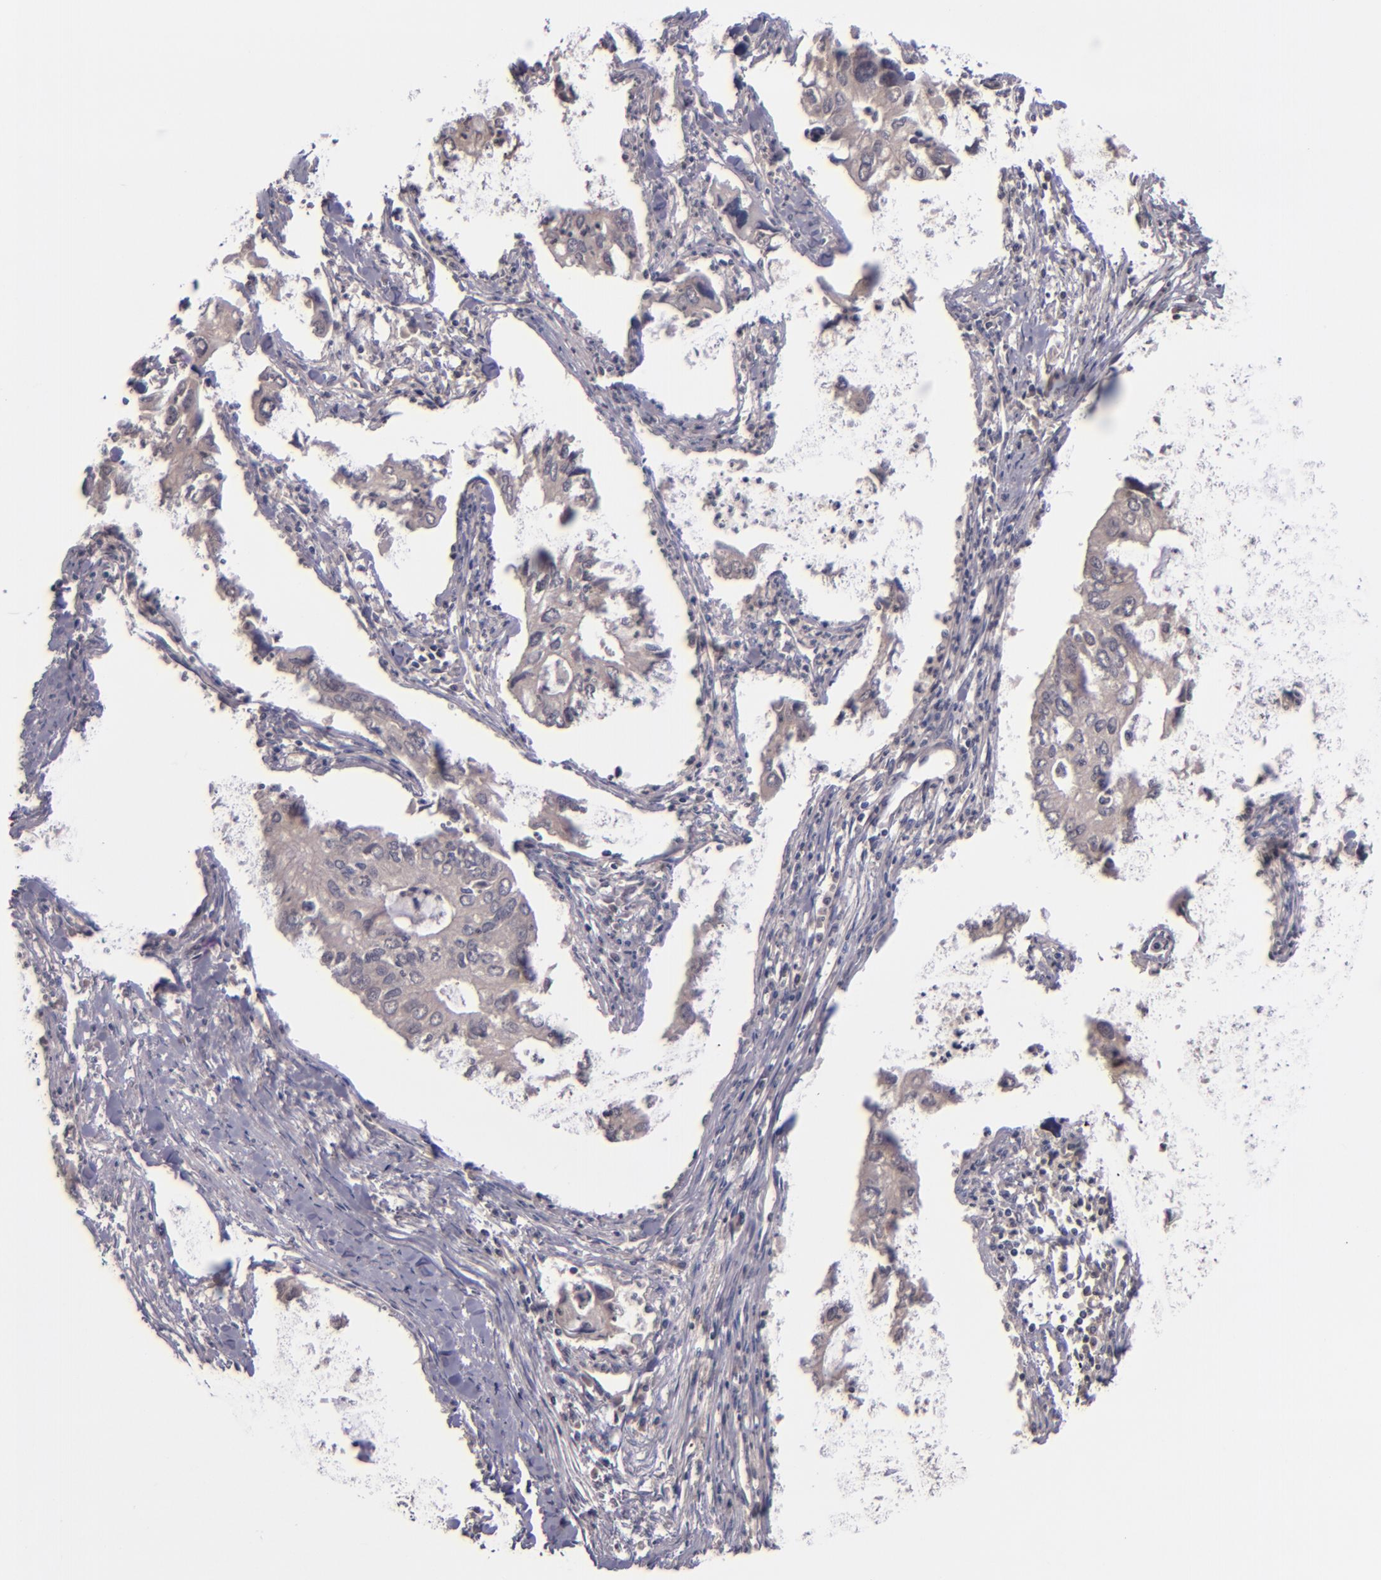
{"staining": {"intensity": "weak", "quantity": "25%-75%", "location": "cytoplasmic/membranous"}, "tissue": "lung cancer", "cell_type": "Tumor cells", "image_type": "cancer", "snomed": [{"axis": "morphology", "description": "Adenocarcinoma, NOS"}, {"axis": "topography", "description": "Lung"}], "caption": "Lung cancer (adenocarcinoma) stained for a protein demonstrates weak cytoplasmic/membranous positivity in tumor cells.", "gene": "TSC2", "patient": {"sex": "male", "age": 48}}